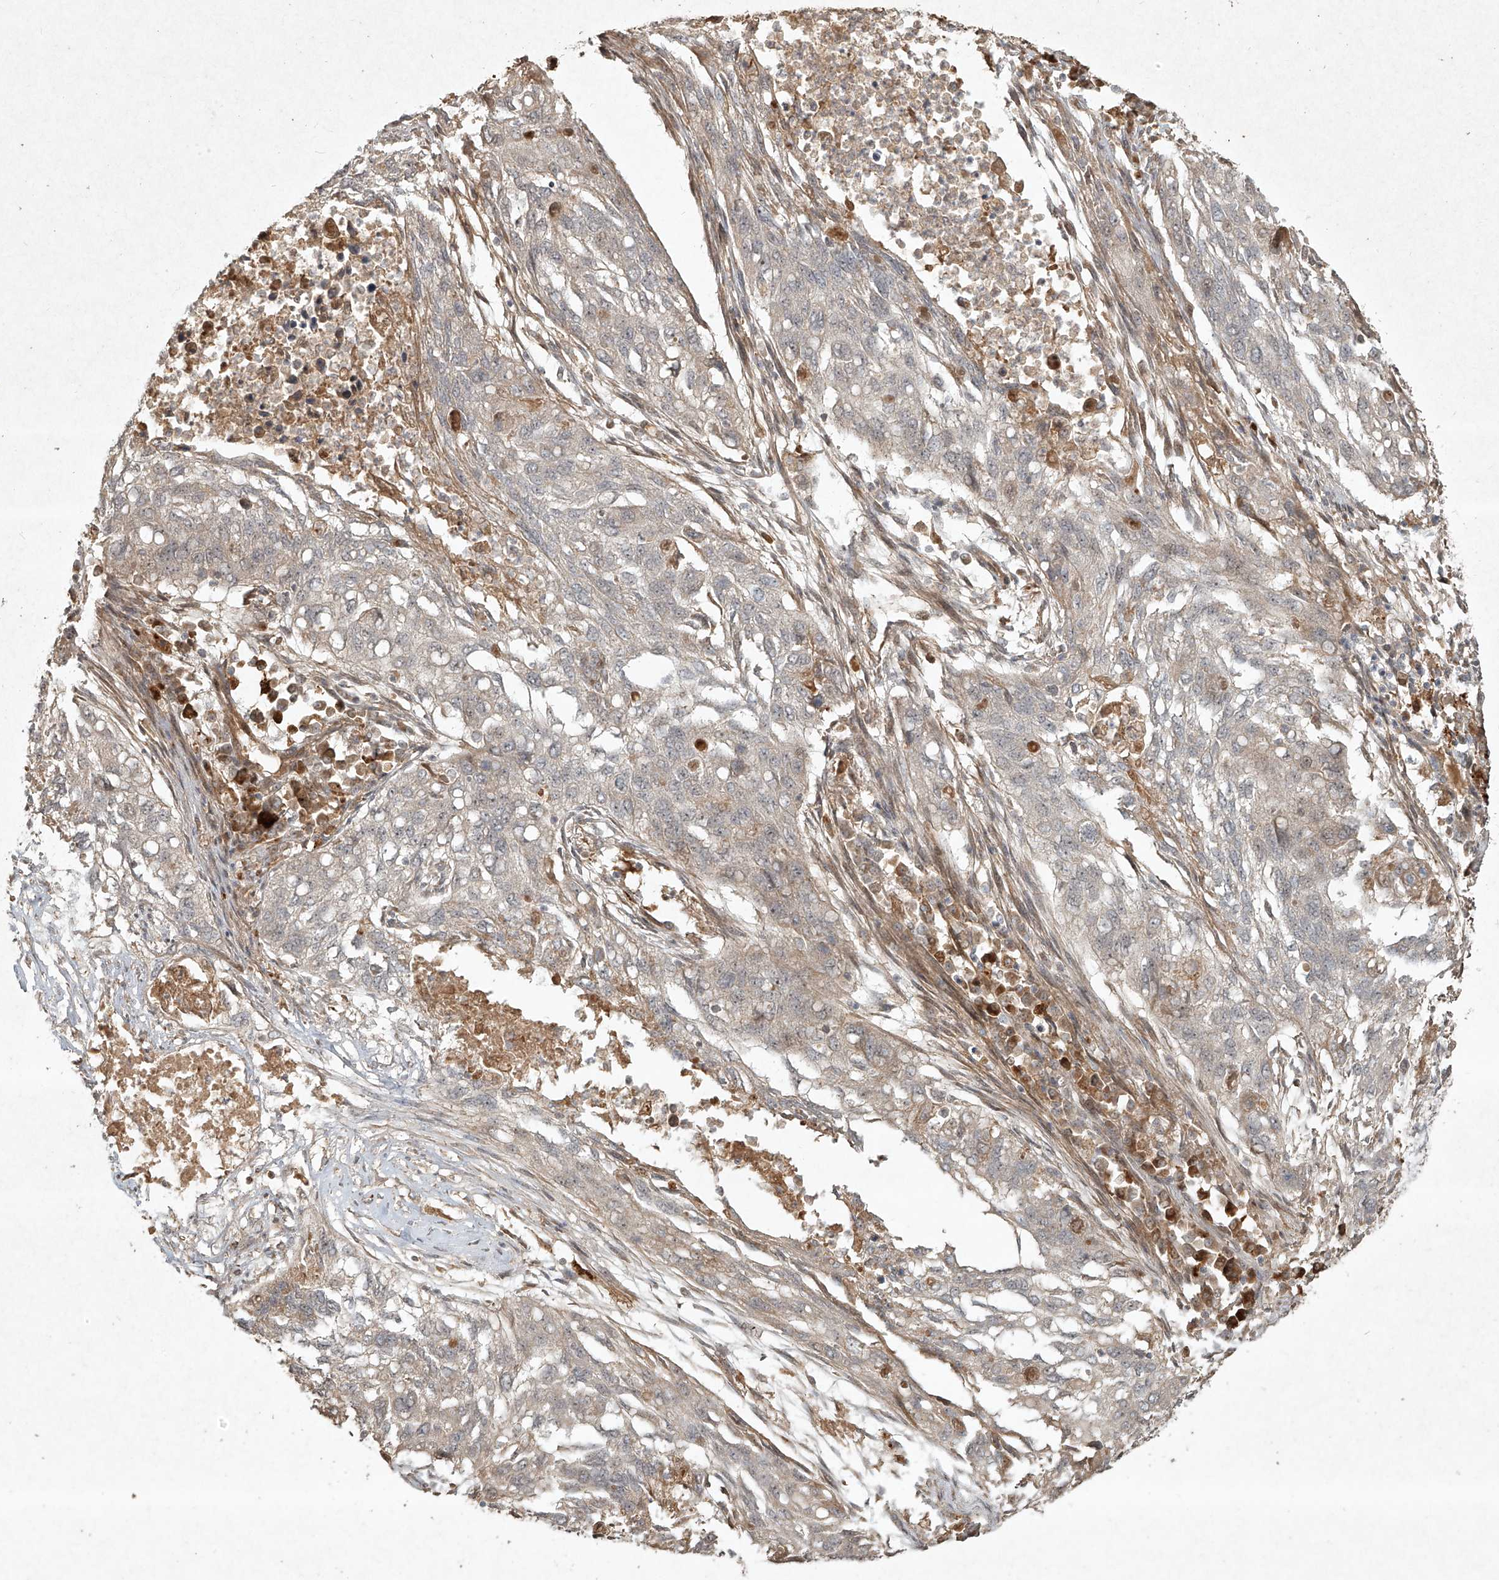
{"staining": {"intensity": "negative", "quantity": "none", "location": "none"}, "tissue": "lung cancer", "cell_type": "Tumor cells", "image_type": "cancer", "snomed": [{"axis": "morphology", "description": "Squamous cell carcinoma, NOS"}, {"axis": "topography", "description": "Lung"}], "caption": "The micrograph exhibits no staining of tumor cells in squamous cell carcinoma (lung). Nuclei are stained in blue.", "gene": "CYYR1", "patient": {"sex": "female", "age": 63}}